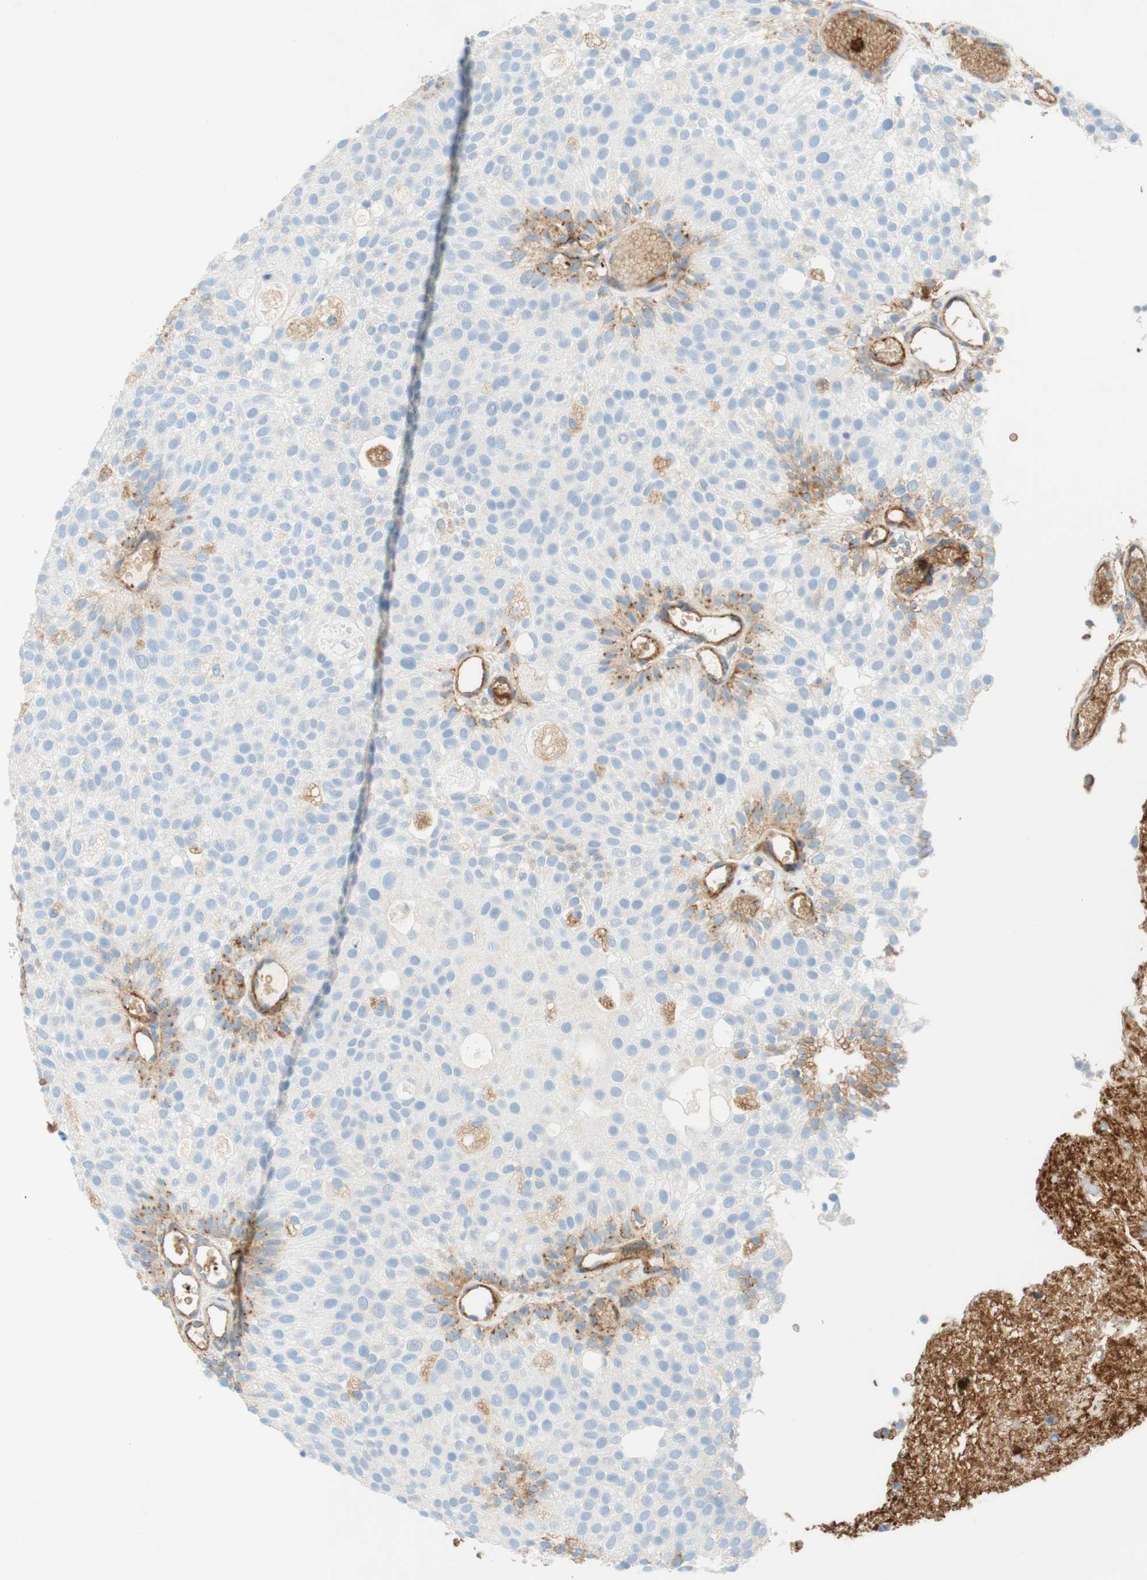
{"staining": {"intensity": "weak", "quantity": "<25%", "location": "cytoplasmic/membranous"}, "tissue": "urothelial cancer", "cell_type": "Tumor cells", "image_type": "cancer", "snomed": [{"axis": "morphology", "description": "Urothelial carcinoma, Low grade"}, {"axis": "topography", "description": "Urinary bladder"}], "caption": "Tumor cells show no significant protein staining in urothelial carcinoma (low-grade).", "gene": "STOM", "patient": {"sex": "male", "age": 78}}